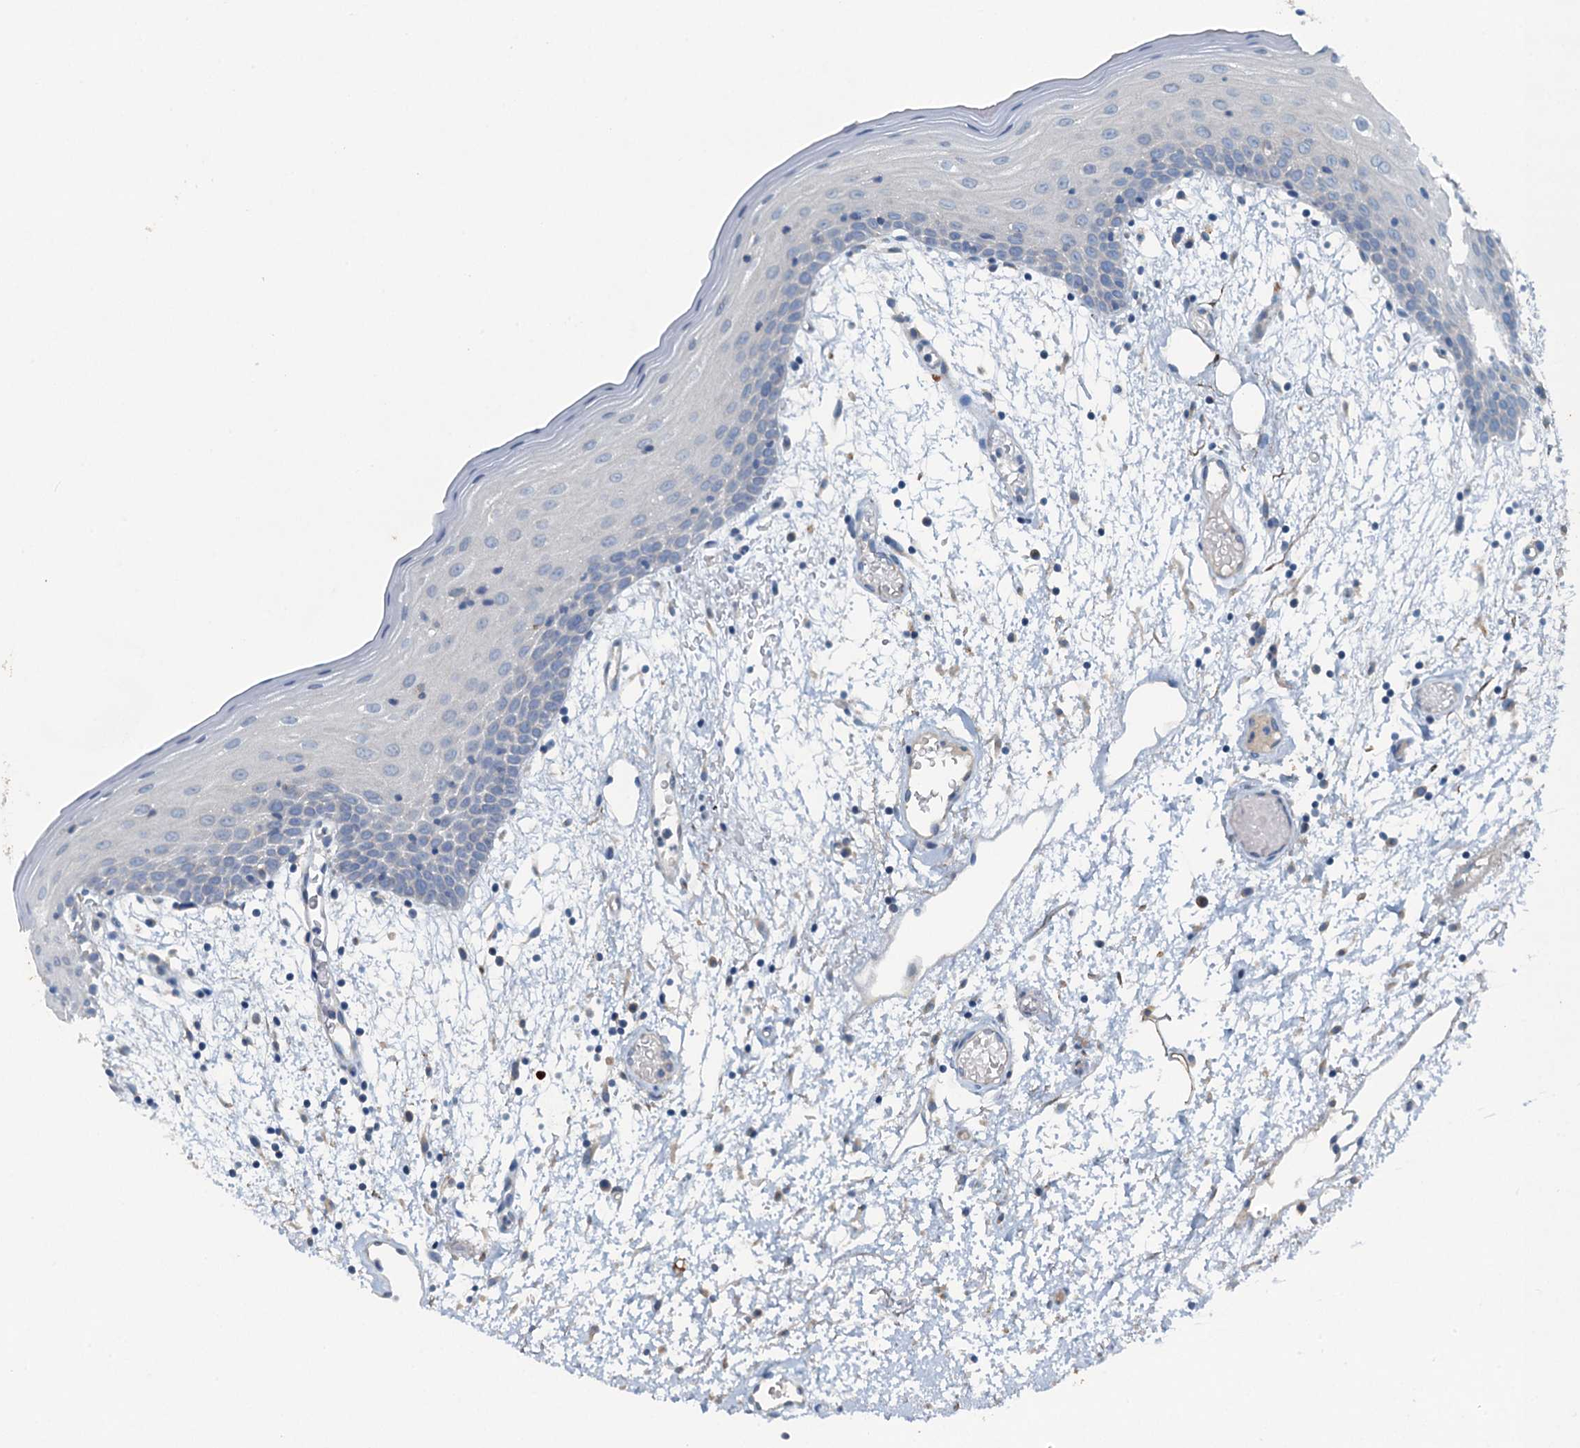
{"staining": {"intensity": "negative", "quantity": "none", "location": "none"}, "tissue": "oral mucosa", "cell_type": "Squamous epithelial cells", "image_type": "normal", "snomed": [{"axis": "morphology", "description": "Normal tissue, NOS"}, {"axis": "topography", "description": "Skeletal muscle"}, {"axis": "topography", "description": "Oral tissue"}, {"axis": "topography", "description": "Salivary gland"}, {"axis": "topography", "description": "Peripheral nerve tissue"}], "caption": "A high-resolution micrograph shows IHC staining of normal oral mucosa, which shows no significant positivity in squamous epithelial cells.", "gene": "CBLIF", "patient": {"sex": "male", "age": 54}}